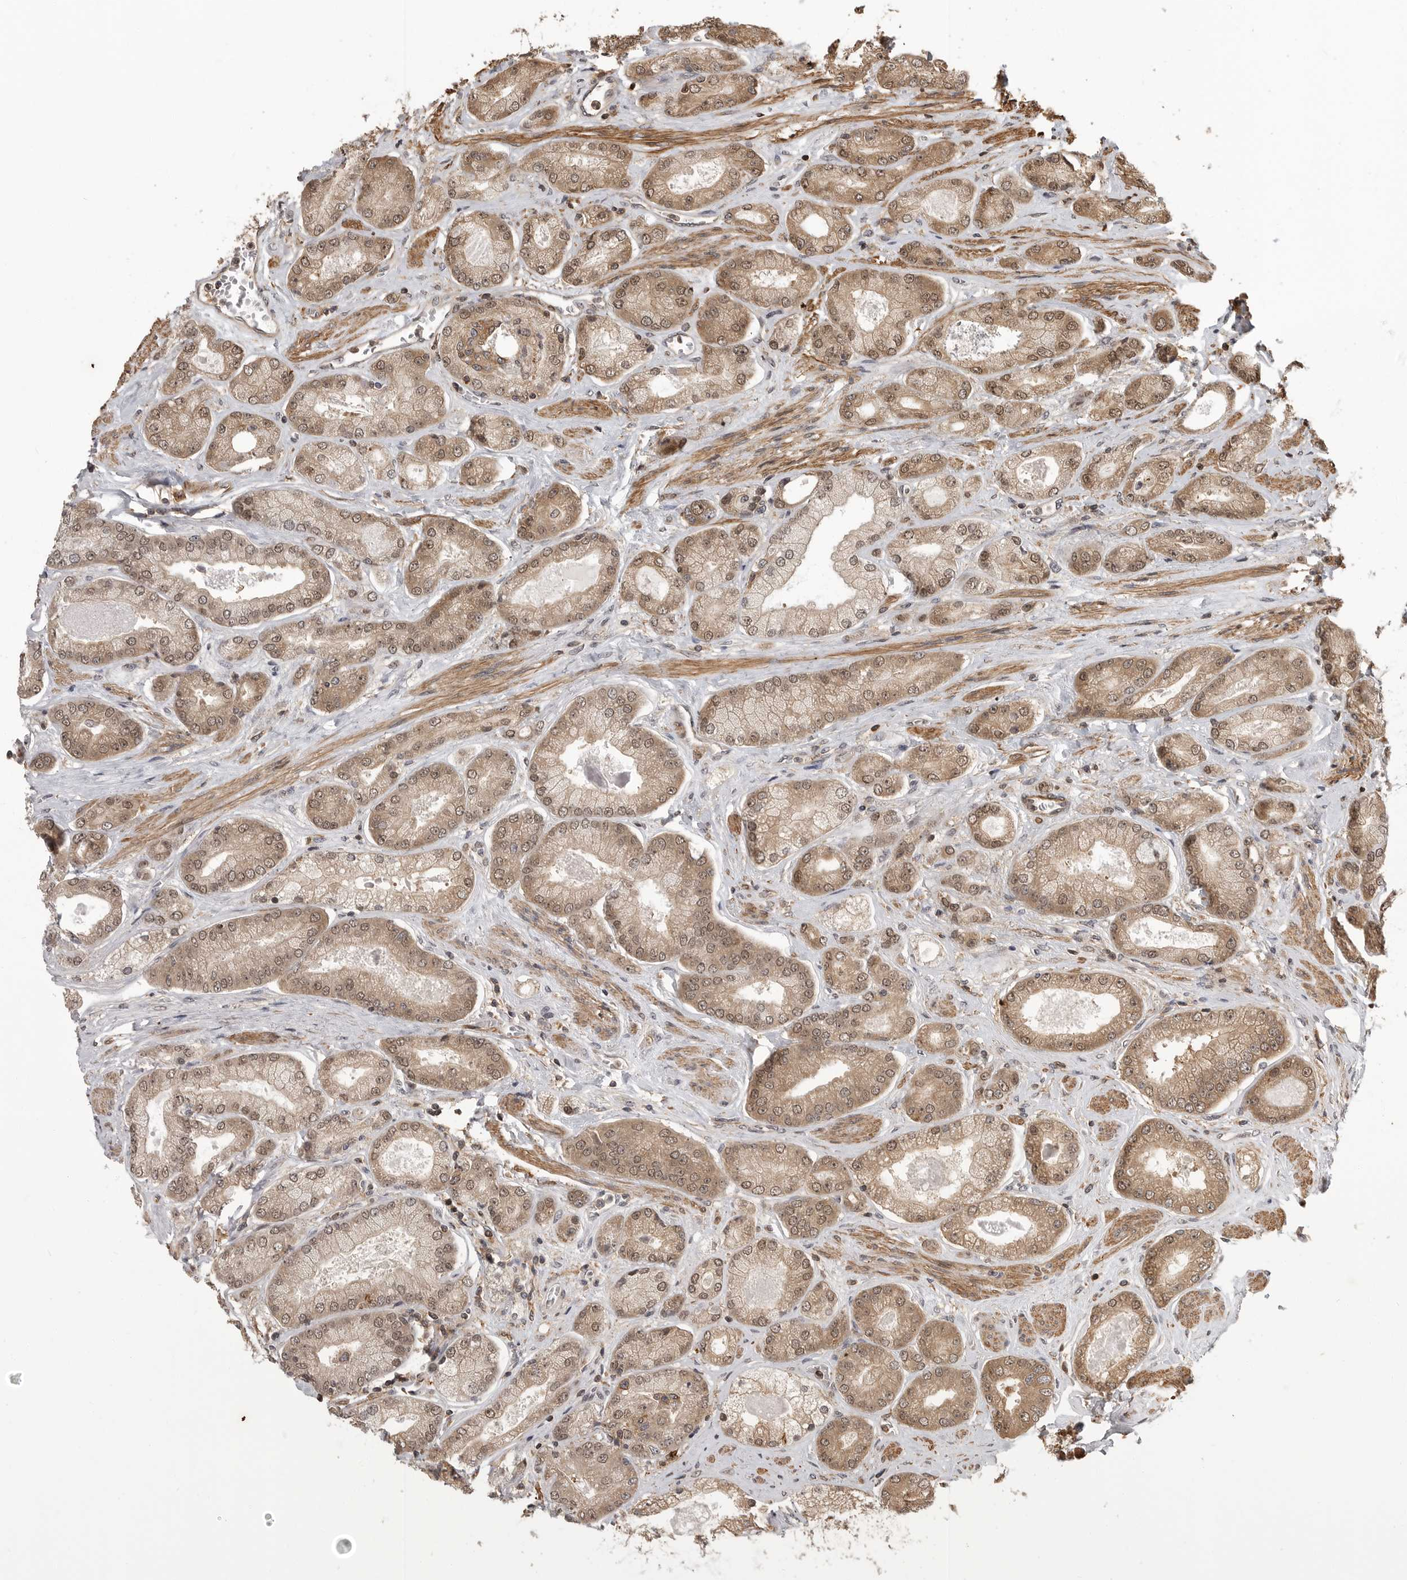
{"staining": {"intensity": "moderate", "quantity": ">75%", "location": "cytoplasmic/membranous,nuclear"}, "tissue": "prostate cancer", "cell_type": "Tumor cells", "image_type": "cancer", "snomed": [{"axis": "morphology", "description": "Adenocarcinoma, High grade"}, {"axis": "topography", "description": "Prostate"}], "caption": "This micrograph exhibits immunohistochemistry staining of prostate cancer (high-grade adenocarcinoma), with medium moderate cytoplasmic/membranous and nuclear staining in about >75% of tumor cells.", "gene": "ERN1", "patient": {"sex": "male", "age": 58}}